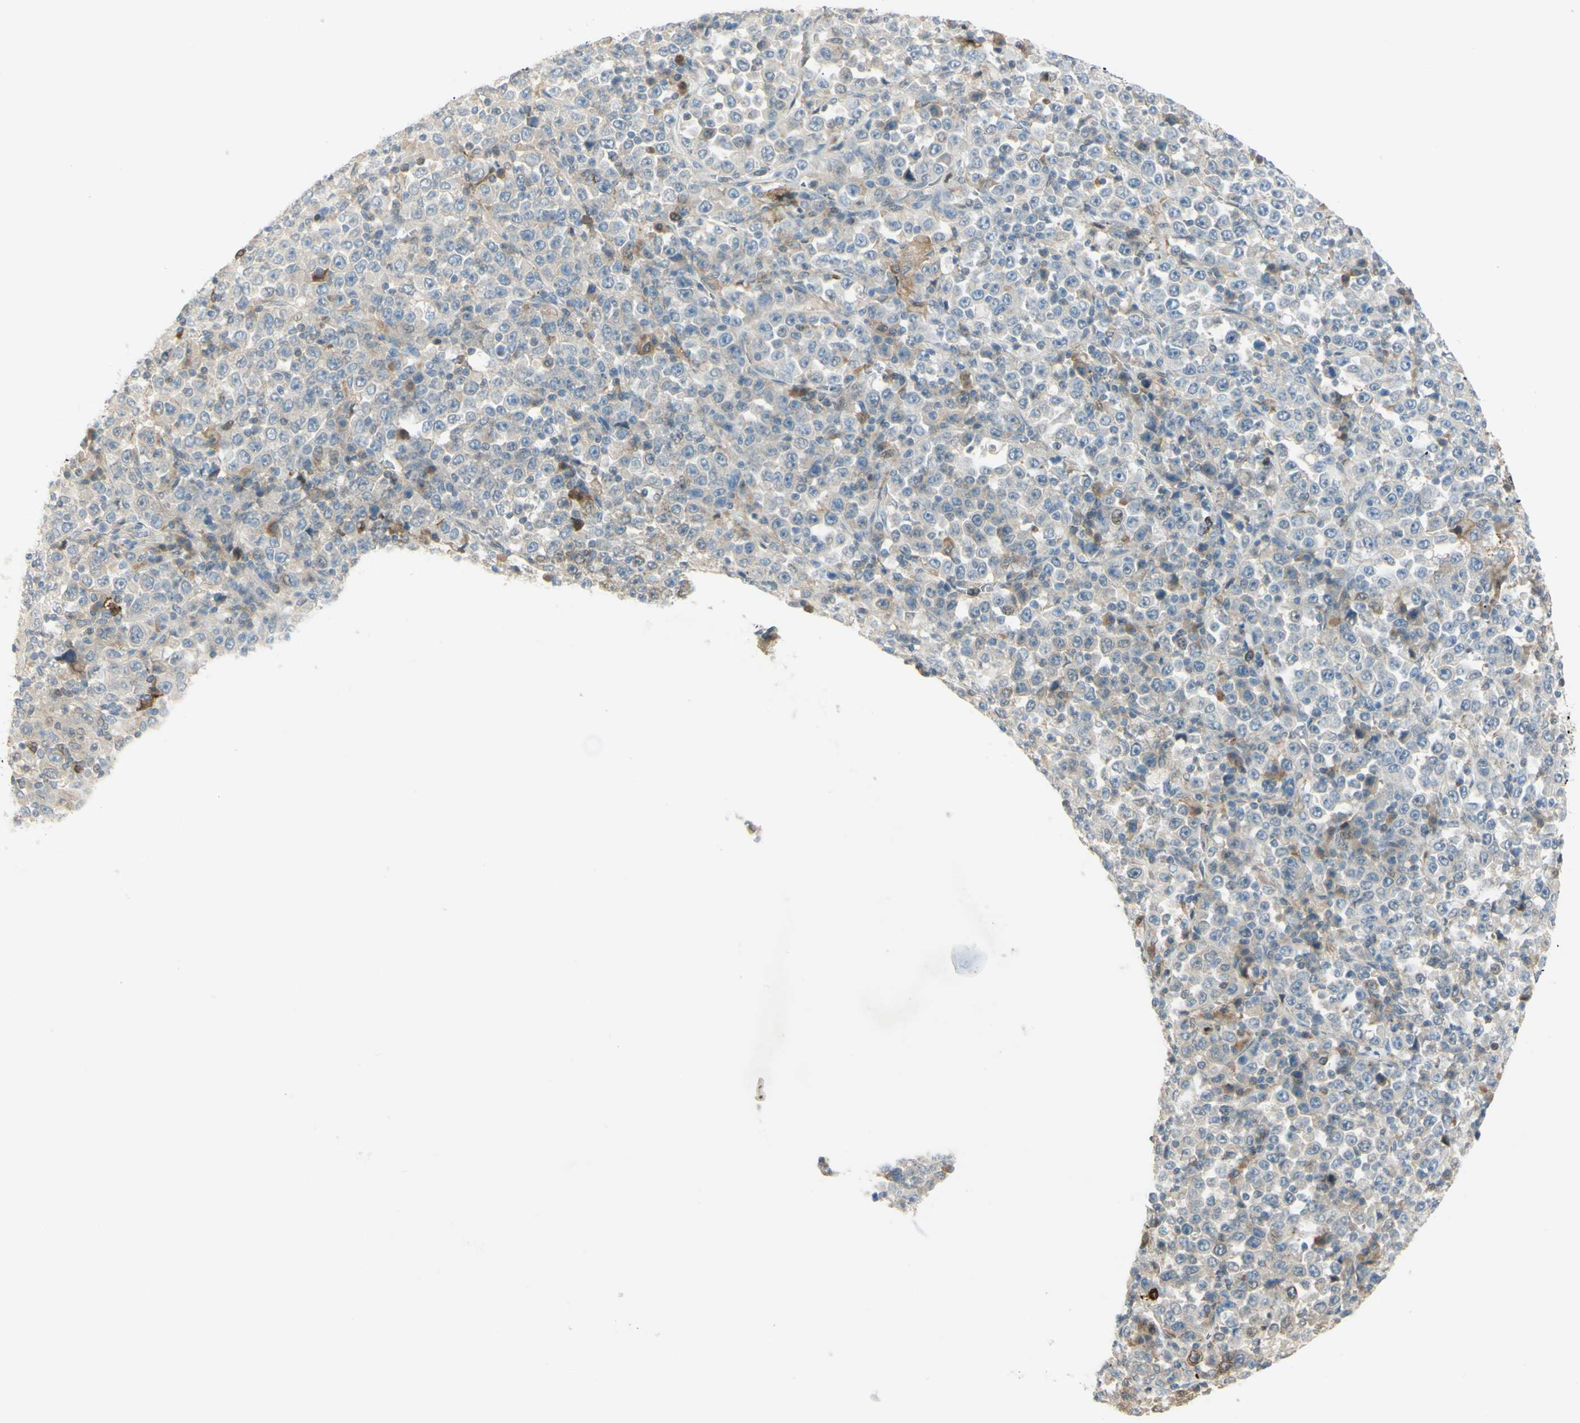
{"staining": {"intensity": "weak", "quantity": "<25%", "location": "cytoplasmic/membranous"}, "tissue": "stomach cancer", "cell_type": "Tumor cells", "image_type": "cancer", "snomed": [{"axis": "morphology", "description": "Normal tissue, NOS"}, {"axis": "morphology", "description": "Adenocarcinoma, NOS"}, {"axis": "topography", "description": "Stomach, upper"}, {"axis": "topography", "description": "Stomach"}], "caption": "Micrograph shows no protein expression in tumor cells of stomach cancer tissue.", "gene": "C1orf159", "patient": {"sex": "male", "age": 59}}